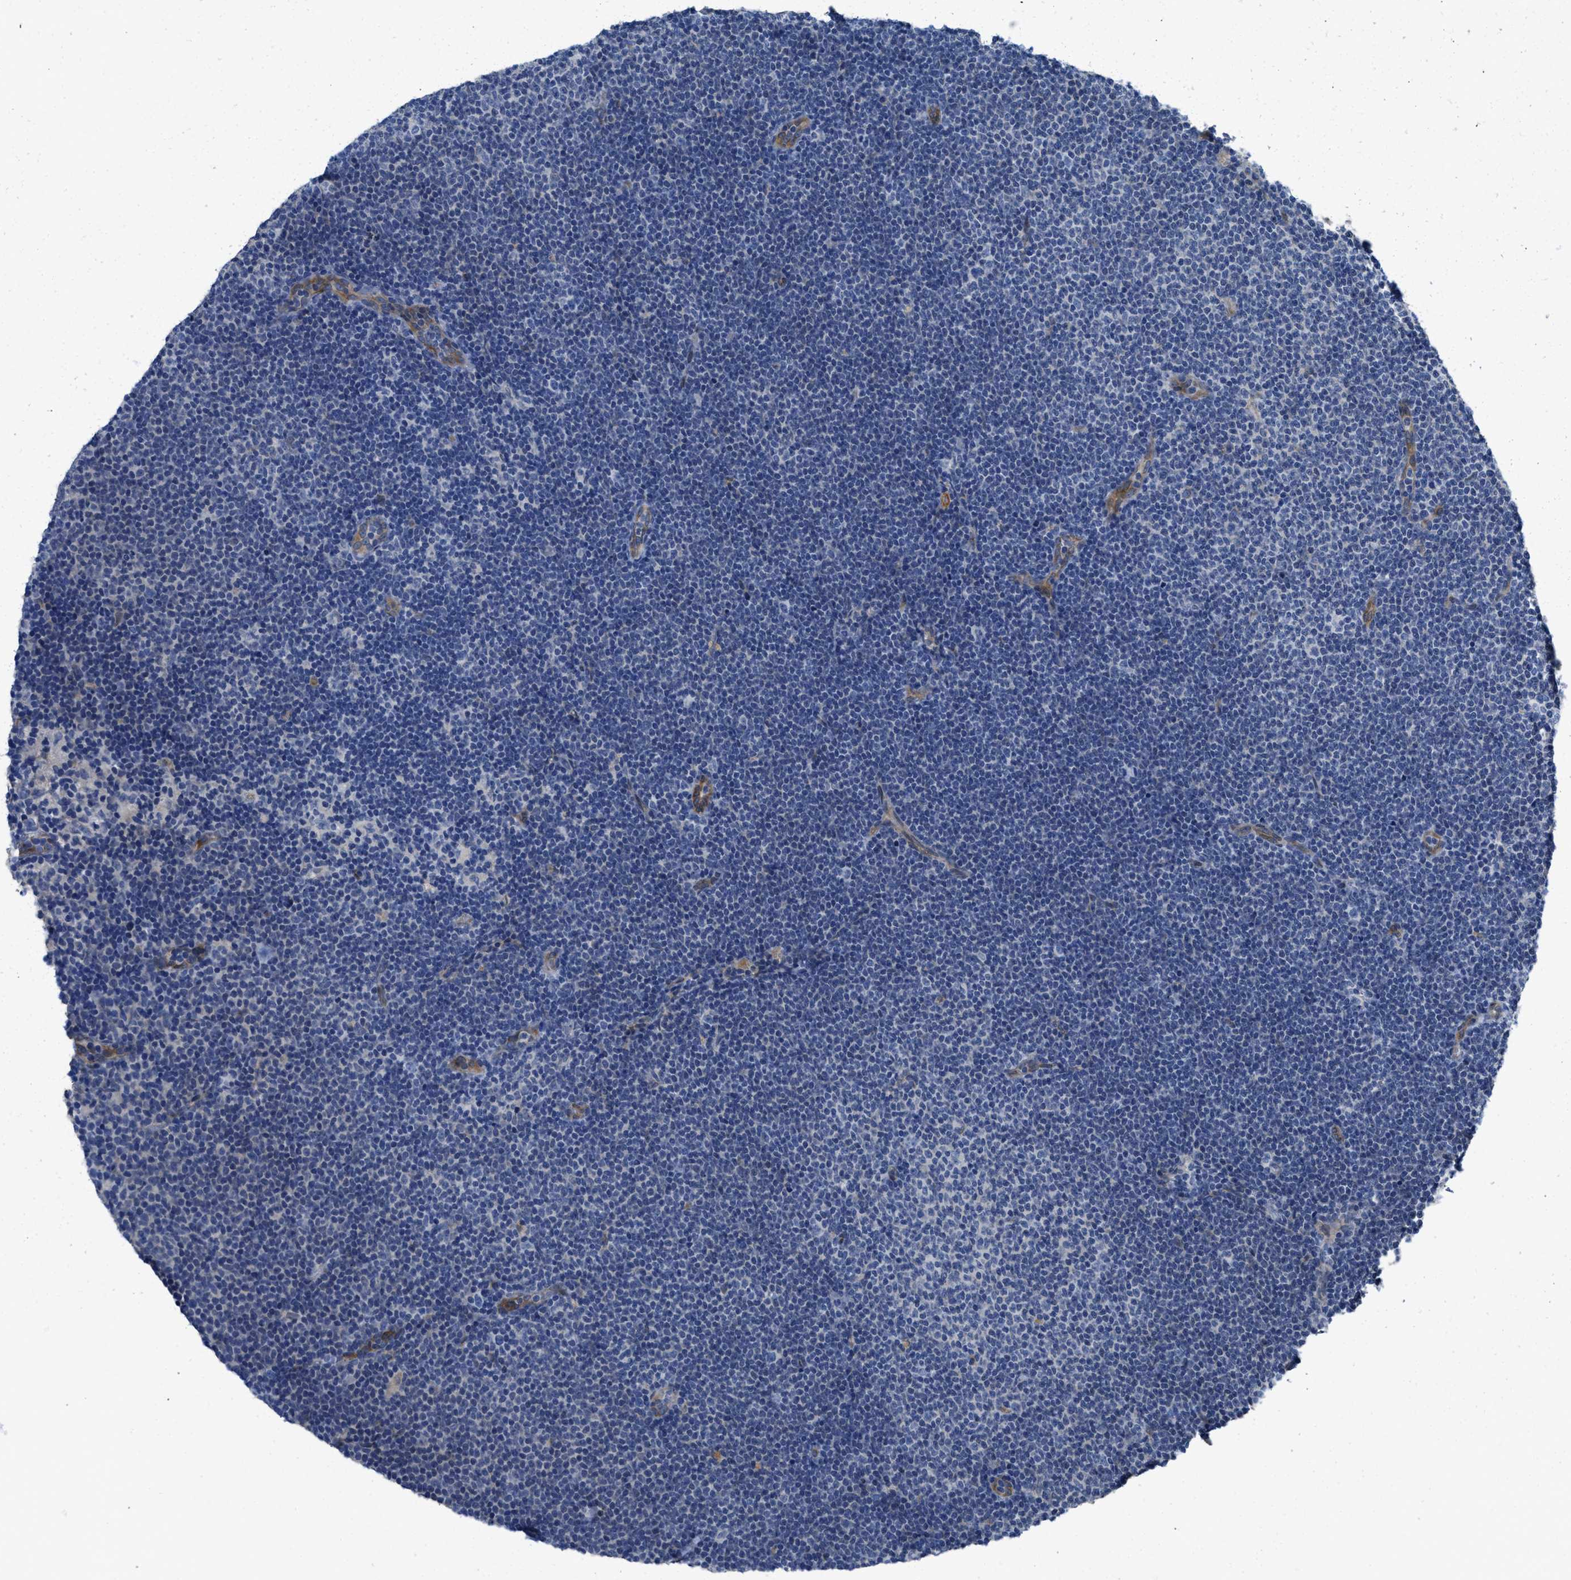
{"staining": {"intensity": "negative", "quantity": "none", "location": "none"}, "tissue": "lymphoma", "cell_type": "Tumor cells", "image_type": "cancer", "snomed": [{"axis": "morphology", "description": "Malignant lymphoma, non-Hodgkin's type, Low grade"}, {"axis": "topography", "description": "Lymph node"}], "caption": "Tumor cells show no significant protein positivity in lymphoma.", "gene": "GGCX", "patient": {"sex": "female", "age": 53}}